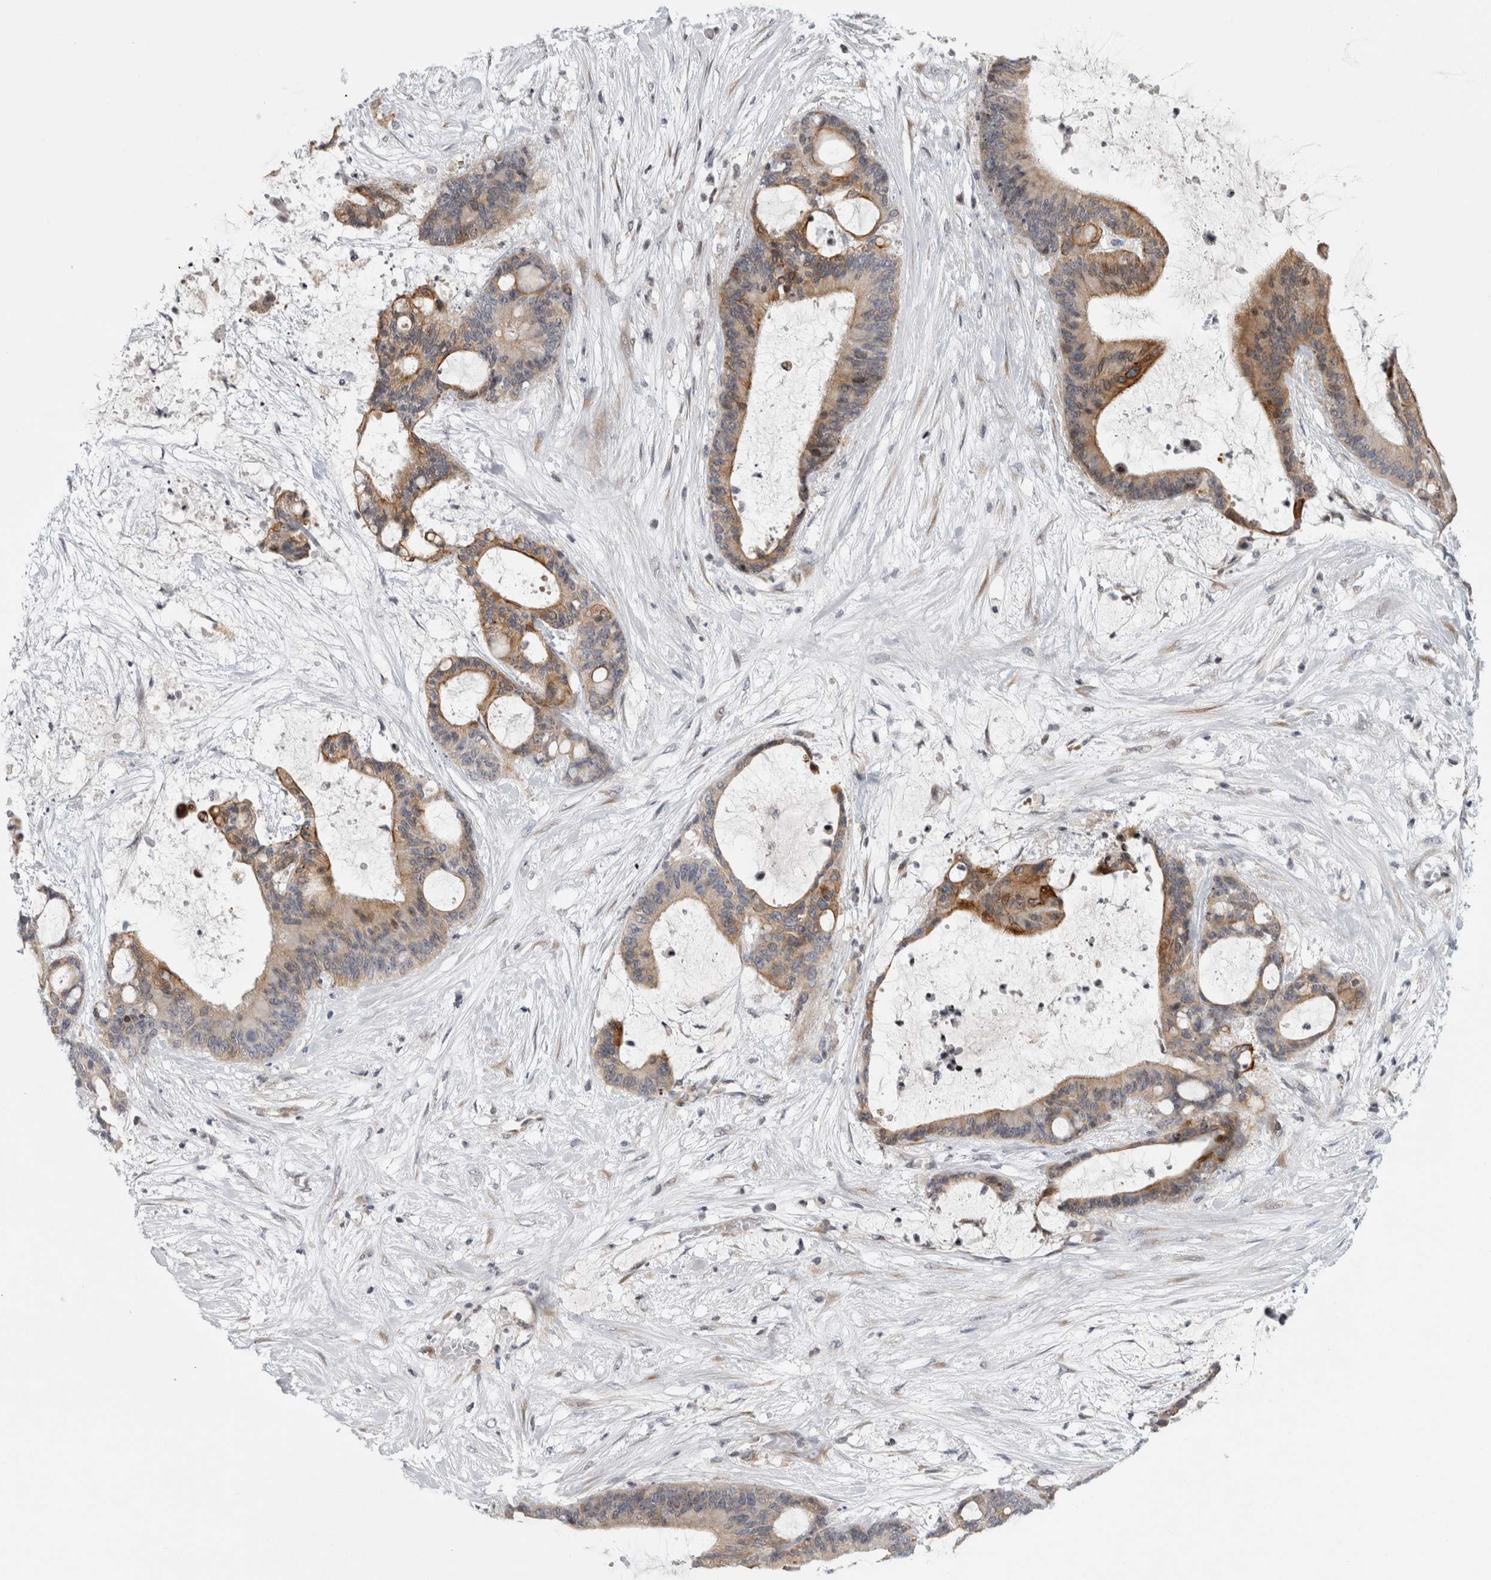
{"staining": {"intensity": "moderate", "quantity": "25%-75%", "location": "cytoplasmic/membranous"}, "tissue": "liver cancer", "cell_type": "Tumor cells", "image_type": "cancer", "snomed": [{"axis": "morphology", "description": "Cholangiocarcinoma"}, {"axis": "topography", "description": "Liver"}], "caption": "High-power microscopy captured an IHC image of liver cholangiocarcinoma, revealing moderate cytoplasmic/membranous positivity in about 25%-75% of tumor cells. The staining is performed using DAB (3,3'-diaminobenzidine) brown chromogen to label protein expression. The nuclei are counter-stained blue using hematoxylin.", "gene": "UTP25", "patient": {"sex": "female", "age": 73}}